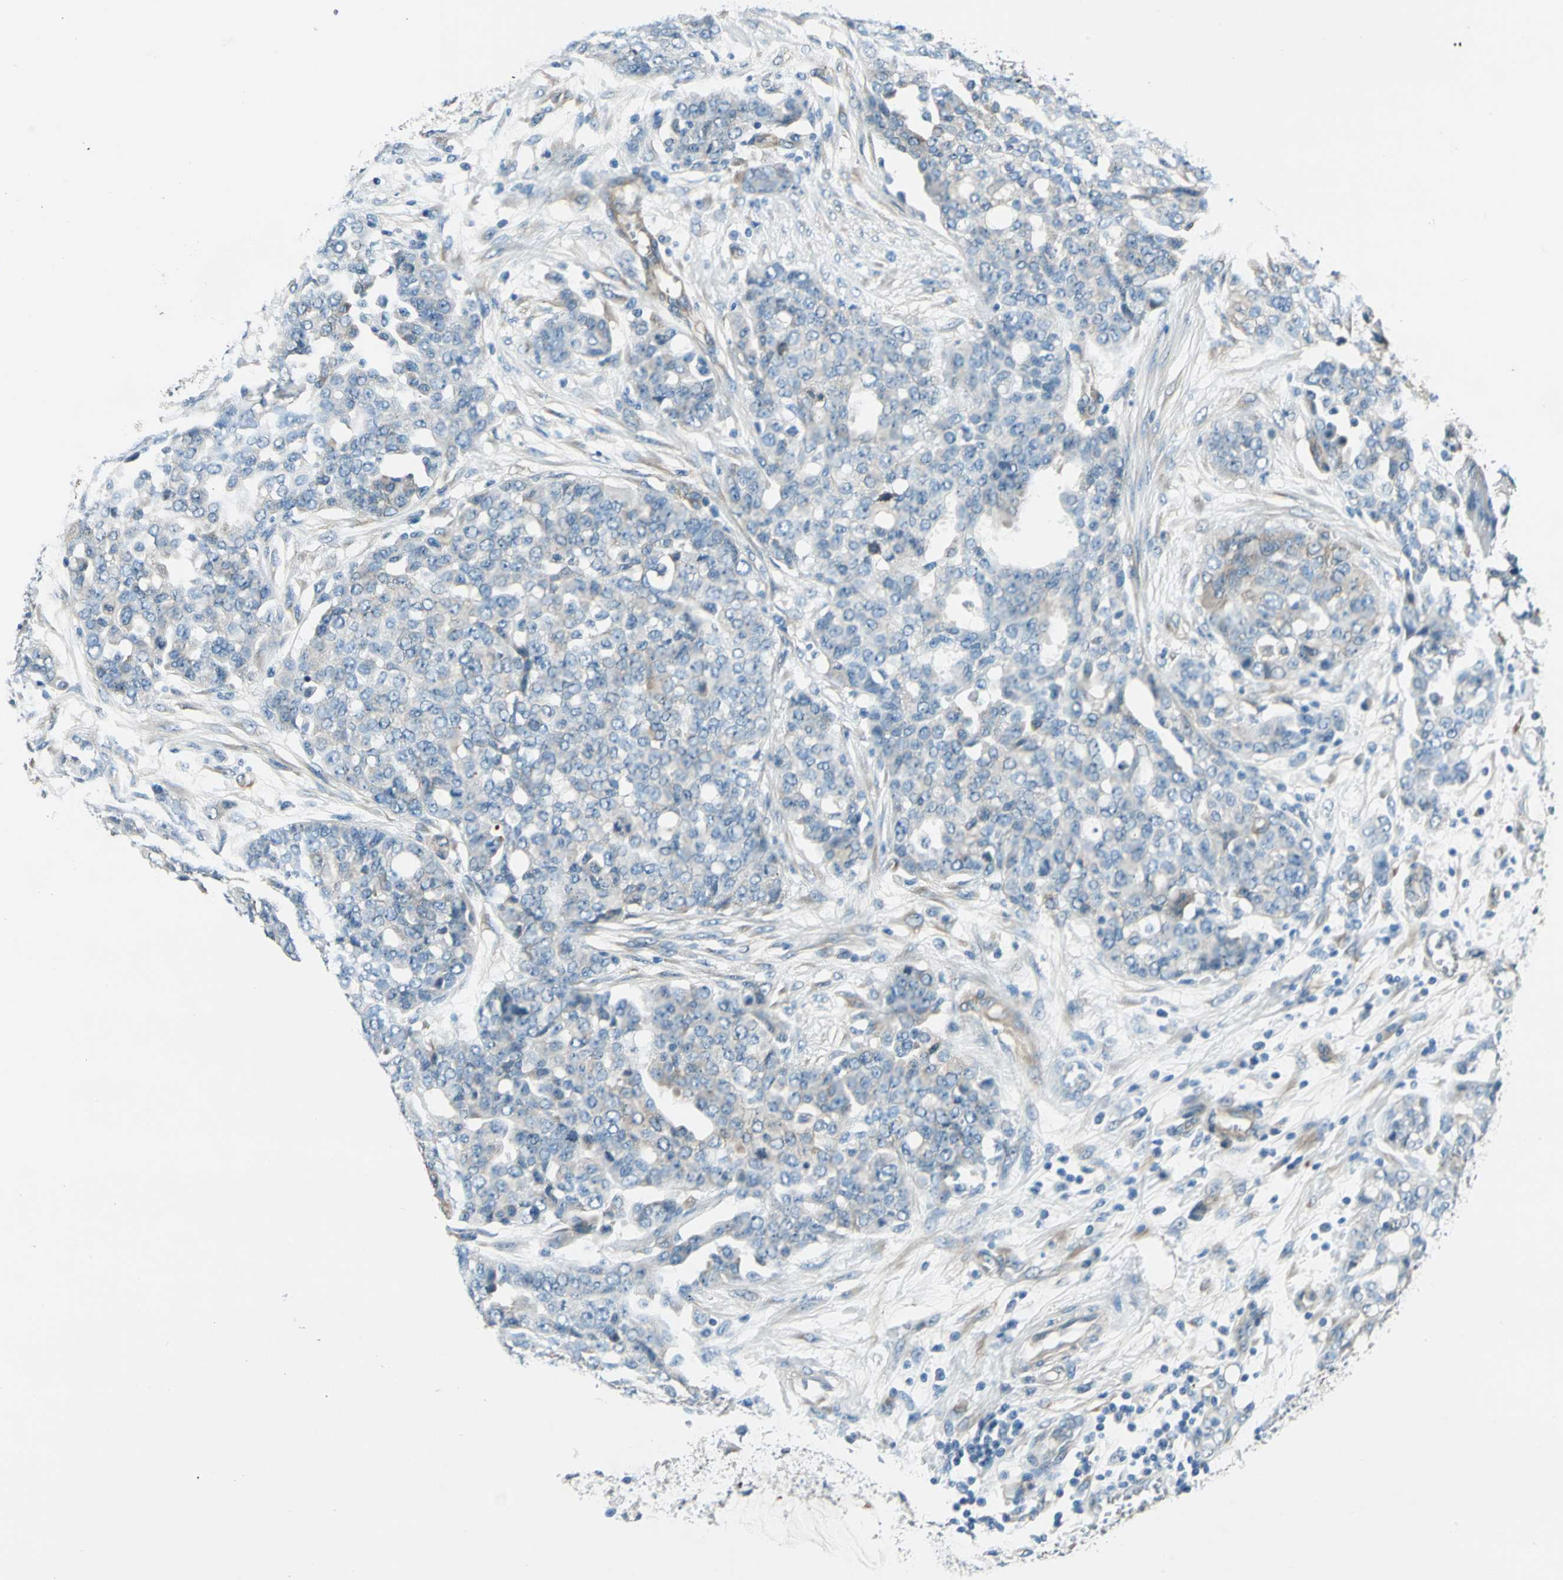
{"staining": {"intensity": "weak", "quantity": "<25%", "location": "cytoplasmic/membranous"}, "tissue": "ovarian cancer", "cell_type": "Tumor cells", "image_type": "cancer", "snomed": [{"axis": "morphology", "description": "Cystadenocarcinoma, serous, NOS"}, {"axis": "topography", "description": "Soft tissue"}, {"axis": "topography", "description": "Ovary"}], "caption": "Immunohistochemical staining of ovarian cancer (serous cystadenocarcinoma) exhibits no significant expression in tumor cells.", "gene": "CDC42EP1", "patient": {"sex": "female", "age": 57}}